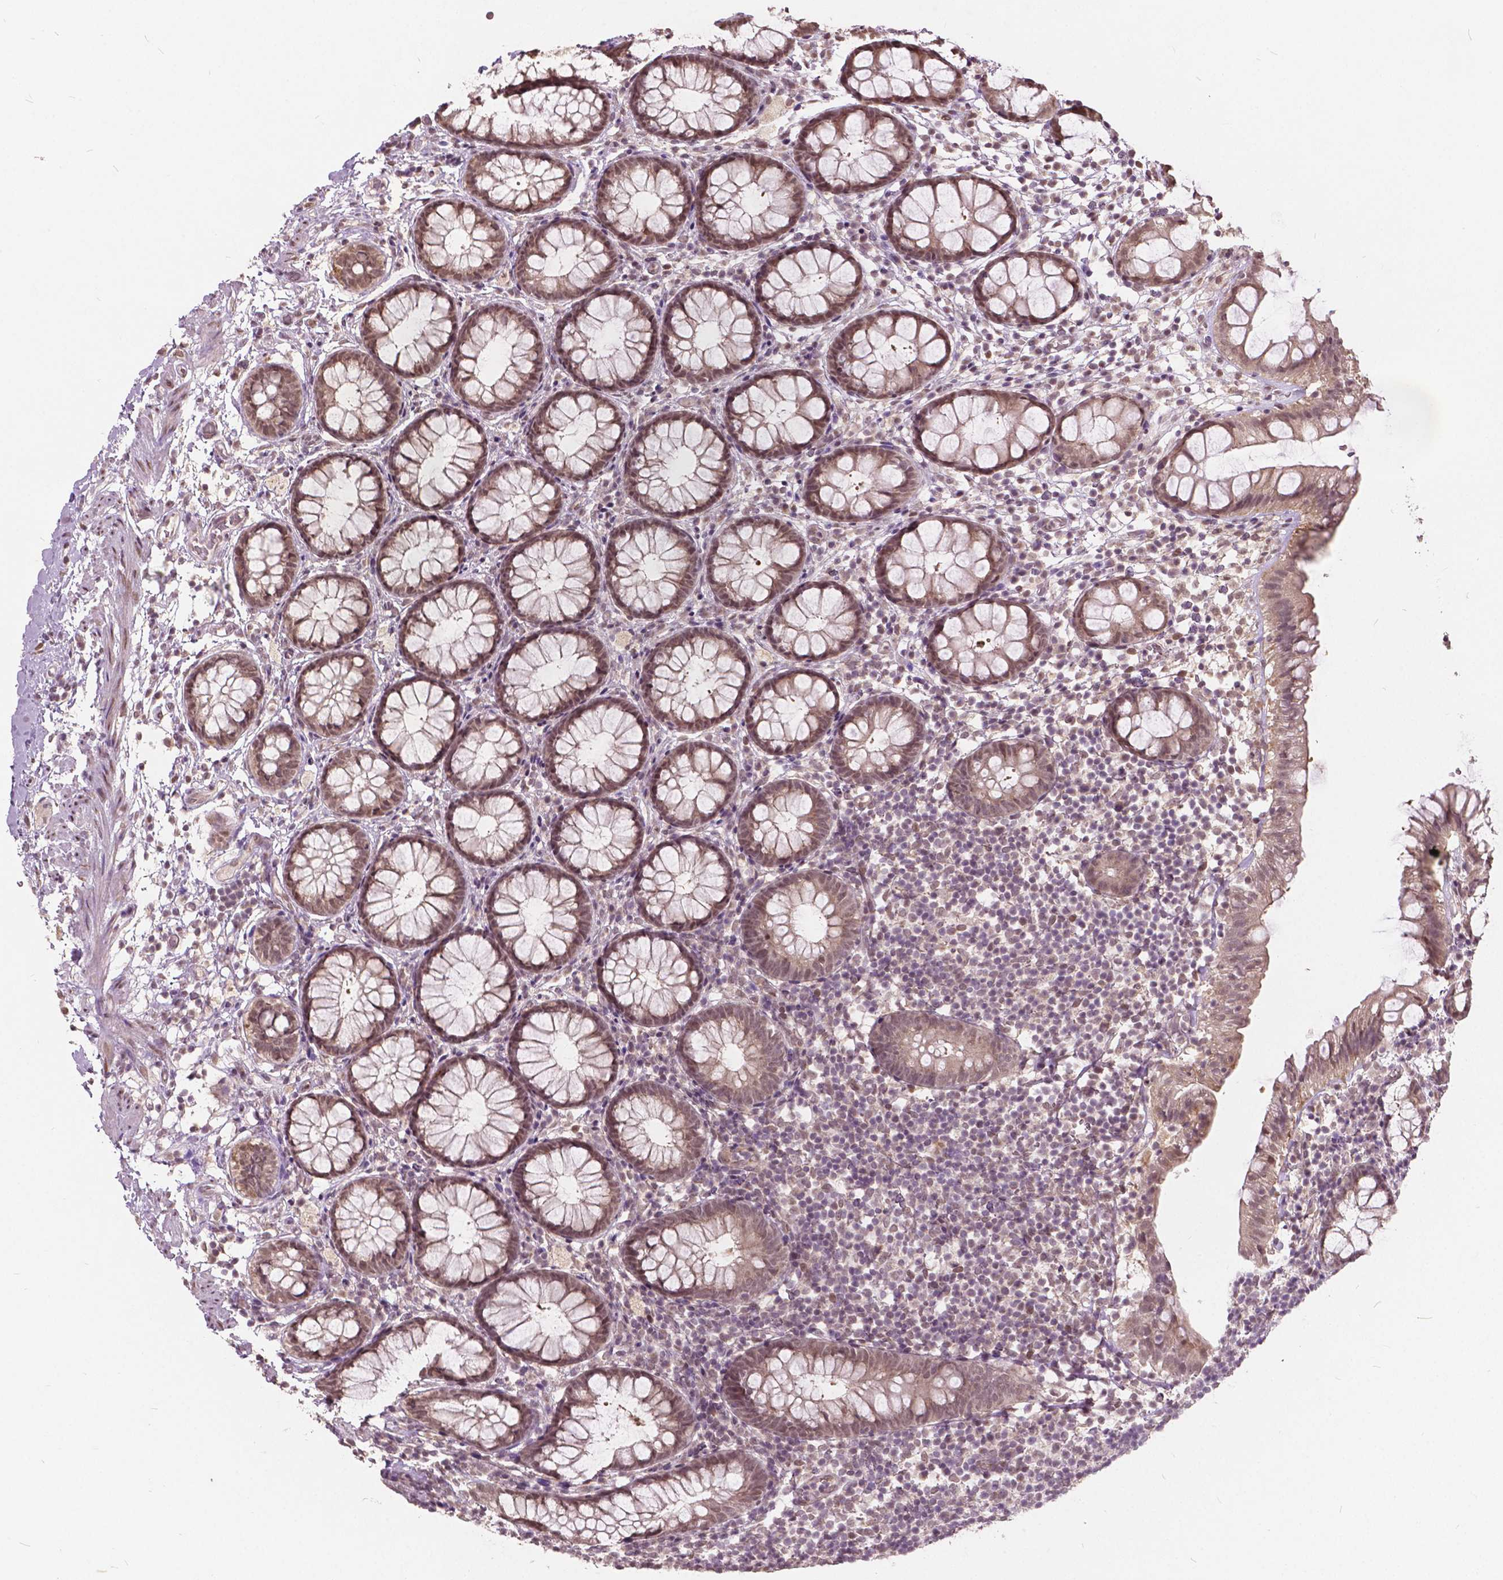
{"staining": {"intensity": "moderate", "quantity": ">75%", "location": "cytoplasmic/membranous,nuclear"}, "tissue": "rectum", "cell_type": "Glandular cells", "image_type": "normal", "snomed": [{"axis": "morphology", "description": "Normal tissue, NOS"}, {"axis": "topography", "description": "Rectum"}], "caption": "DAB immunohistochemical staining of benign rectum demonstrates moderate cytoplasmic/membranous,nuclear protein expression in about >75% of glandular cells. (DAB IHC with brightfield microscopy, high magnification).", "gene": "HOXA10", "patient": {"sex": "female", "age": 62}}